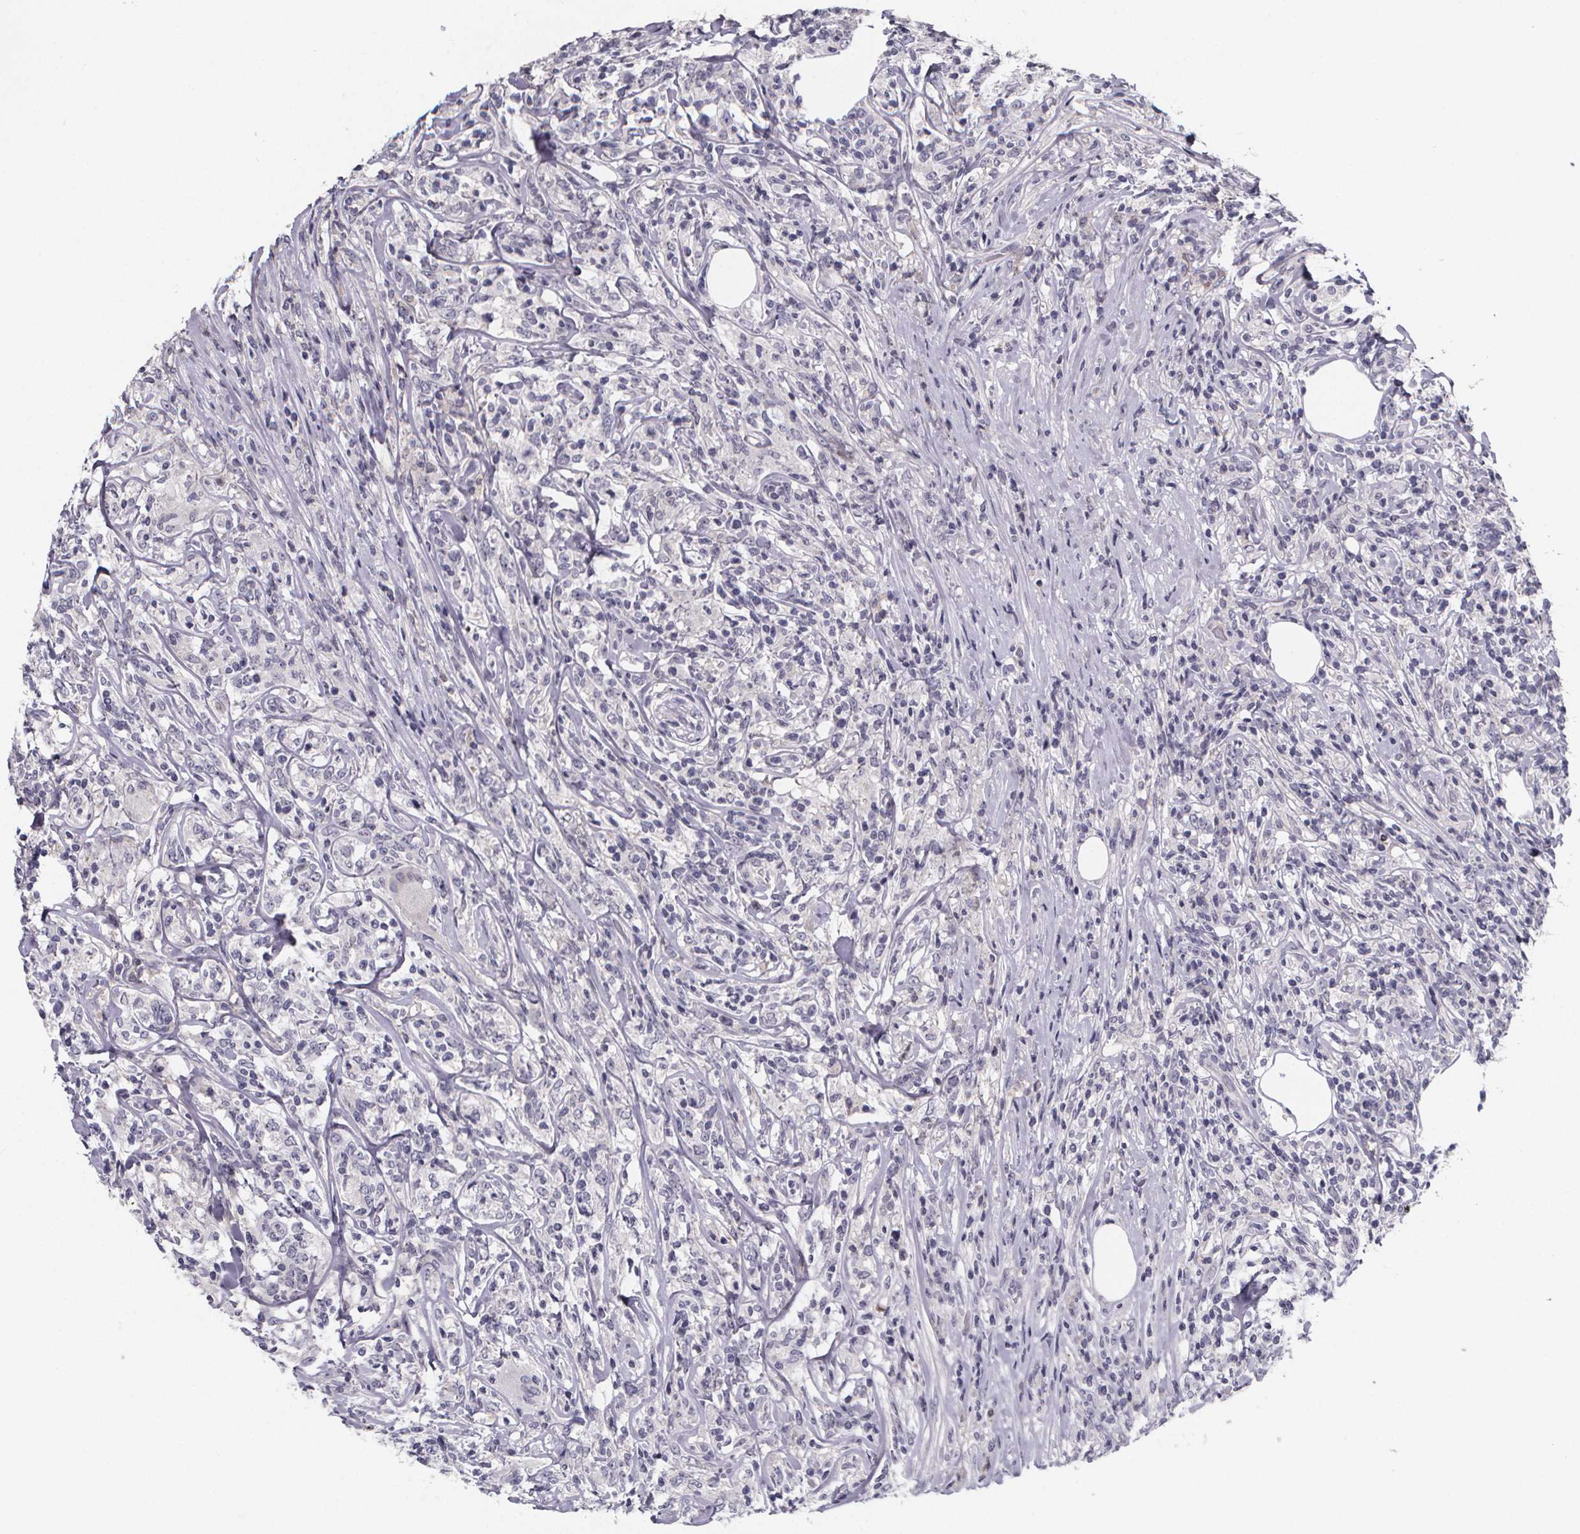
{"staining": {"intensity": "negative", "quantity": "none", "location": "none"}, "tissue": "lymphoma", "cell_type": "Tumor cells", "image_type": "cancer", "snomed": [{"axis": "morphology", "description": "Malignant lymphoma, non-Hodgkin's type, High grade"}, {"axis": "topography", "description": "Lymph node"}], "caption": "Image shows no significant protein expression in tumor cells of high-grade malignant lymphoma, non-Hodgkin's type.", "gene": "AGT", "patient": {"sex": "female", "age": 84}}